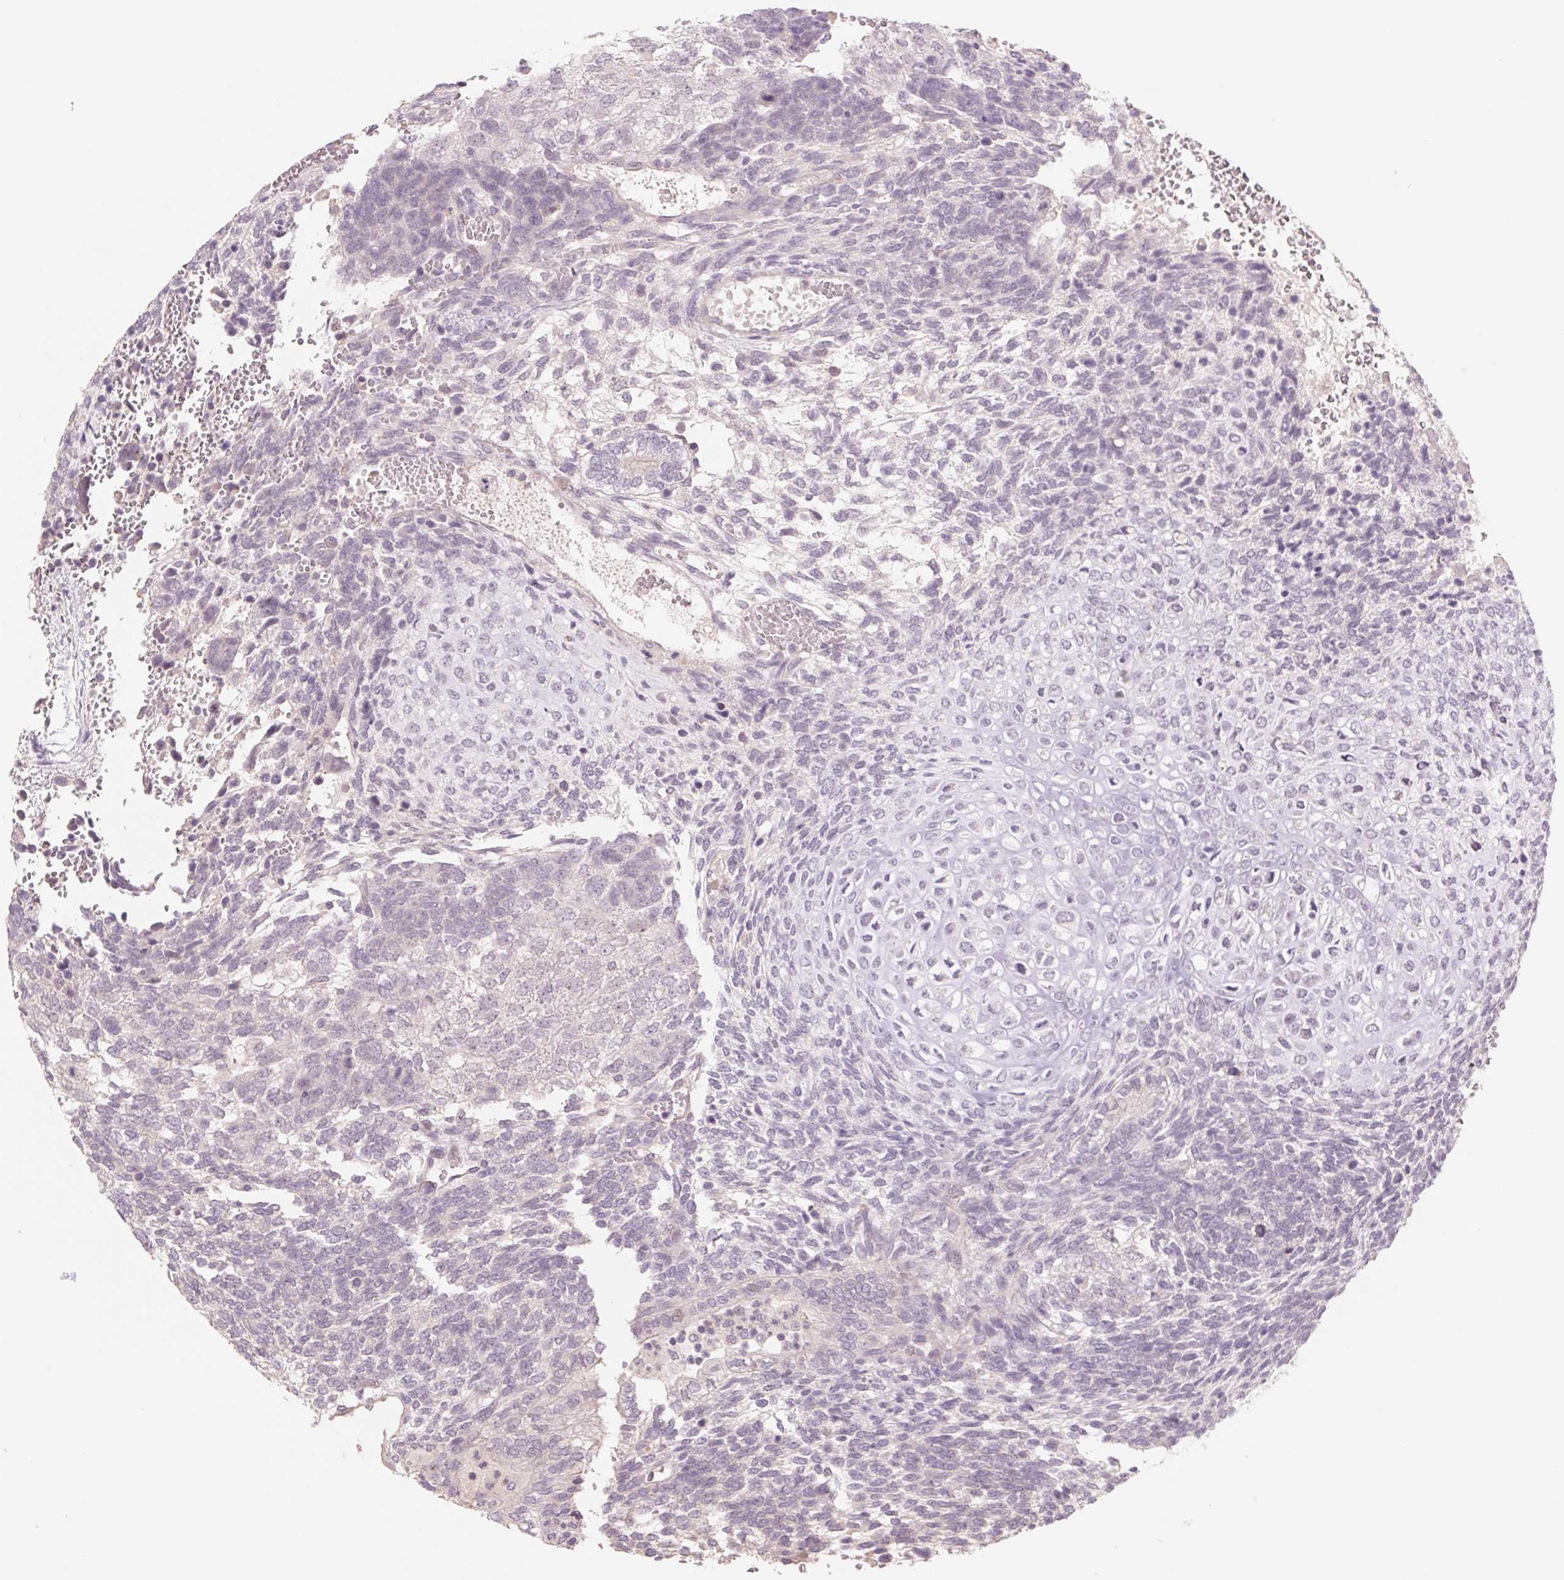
{"staining": {"intensity": "negative", "quantity": "none", "location": "none"}, "tissue": "testis cancer", "cell_type": "Tumor cells", "image_type": "cancer", "snomed": [{"axis": "morphology", "description": "Normal tissue, NOS"}, {"axis": "morphology", "description": "Carcinoma, Embryonal, NOS"}, {"axis": "topography", "description": "Testis"}, {"axis": "topography", "description": "Epididymis"}], "caption": "High magnification brightfield microscopy of testis cancer stained with DAB (brown) and counterstained with hematoxylin (blue): tumor cells show no significant expression. (DAB IHC with hematoxylin counter stain).", "gene": "KRT1", "patient": {"sex": "male", "age": 23}}